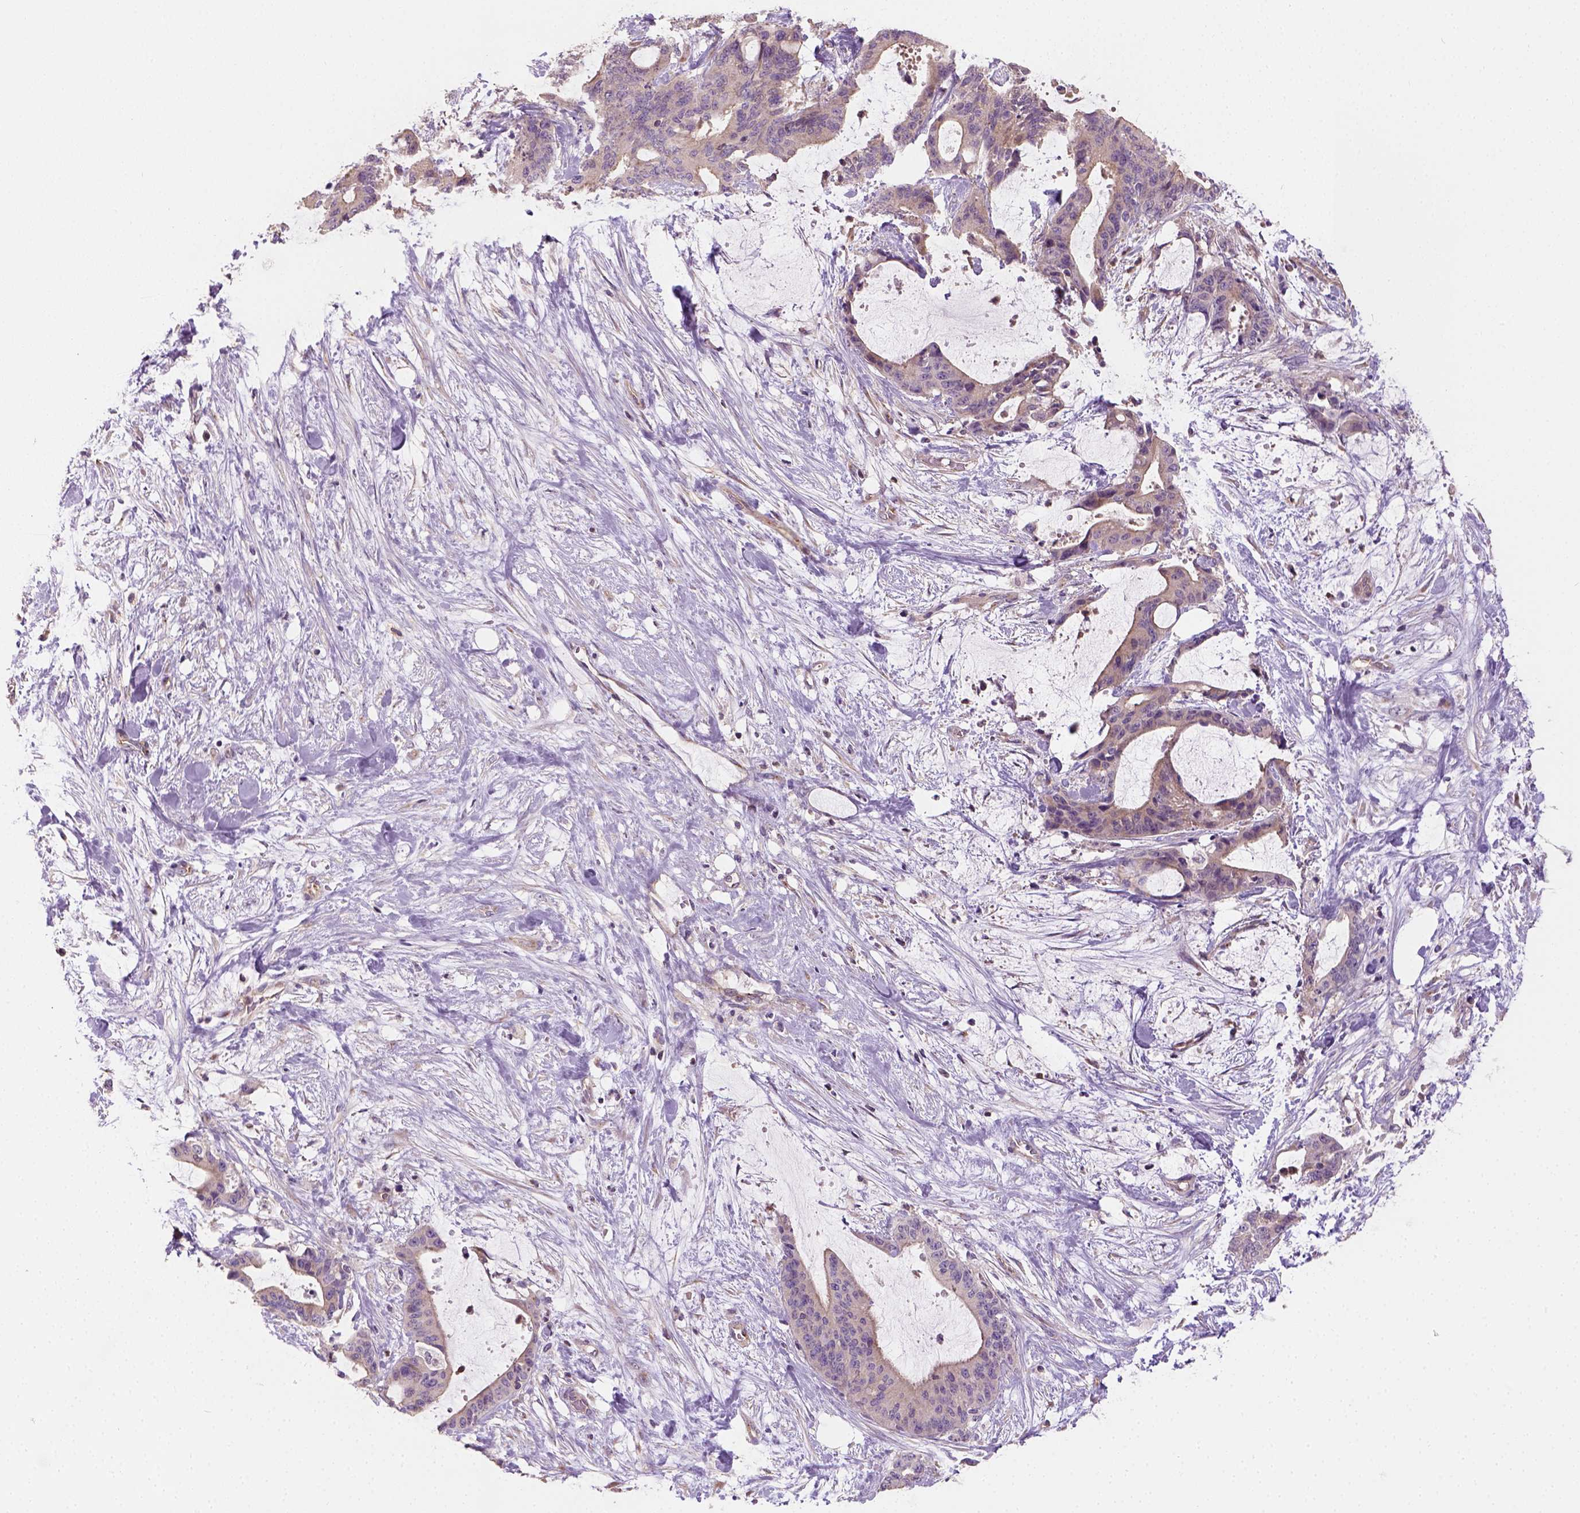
{"staining": {"intensity": "moderate", "quantity": "<25%", "location": "cytoplasmic/membranous"}, "tissue": "liver cancer", "cell_type": "Tumor cells", "image_type": "cancer", "snomed": [{"axis": "morphology", "description": "Cholangiocarcinoma"}, {"axis": "topography", "description": "Liver"}], "caption": "Immunohistochemical staining of human liver cholangiocarcinoma exhibits moderate cytoplasmic/membranous protein expression in approximately <25% of tumor cells.", "gene": "CRACR2A", "patient": {"sex": "female", "age": 73}}